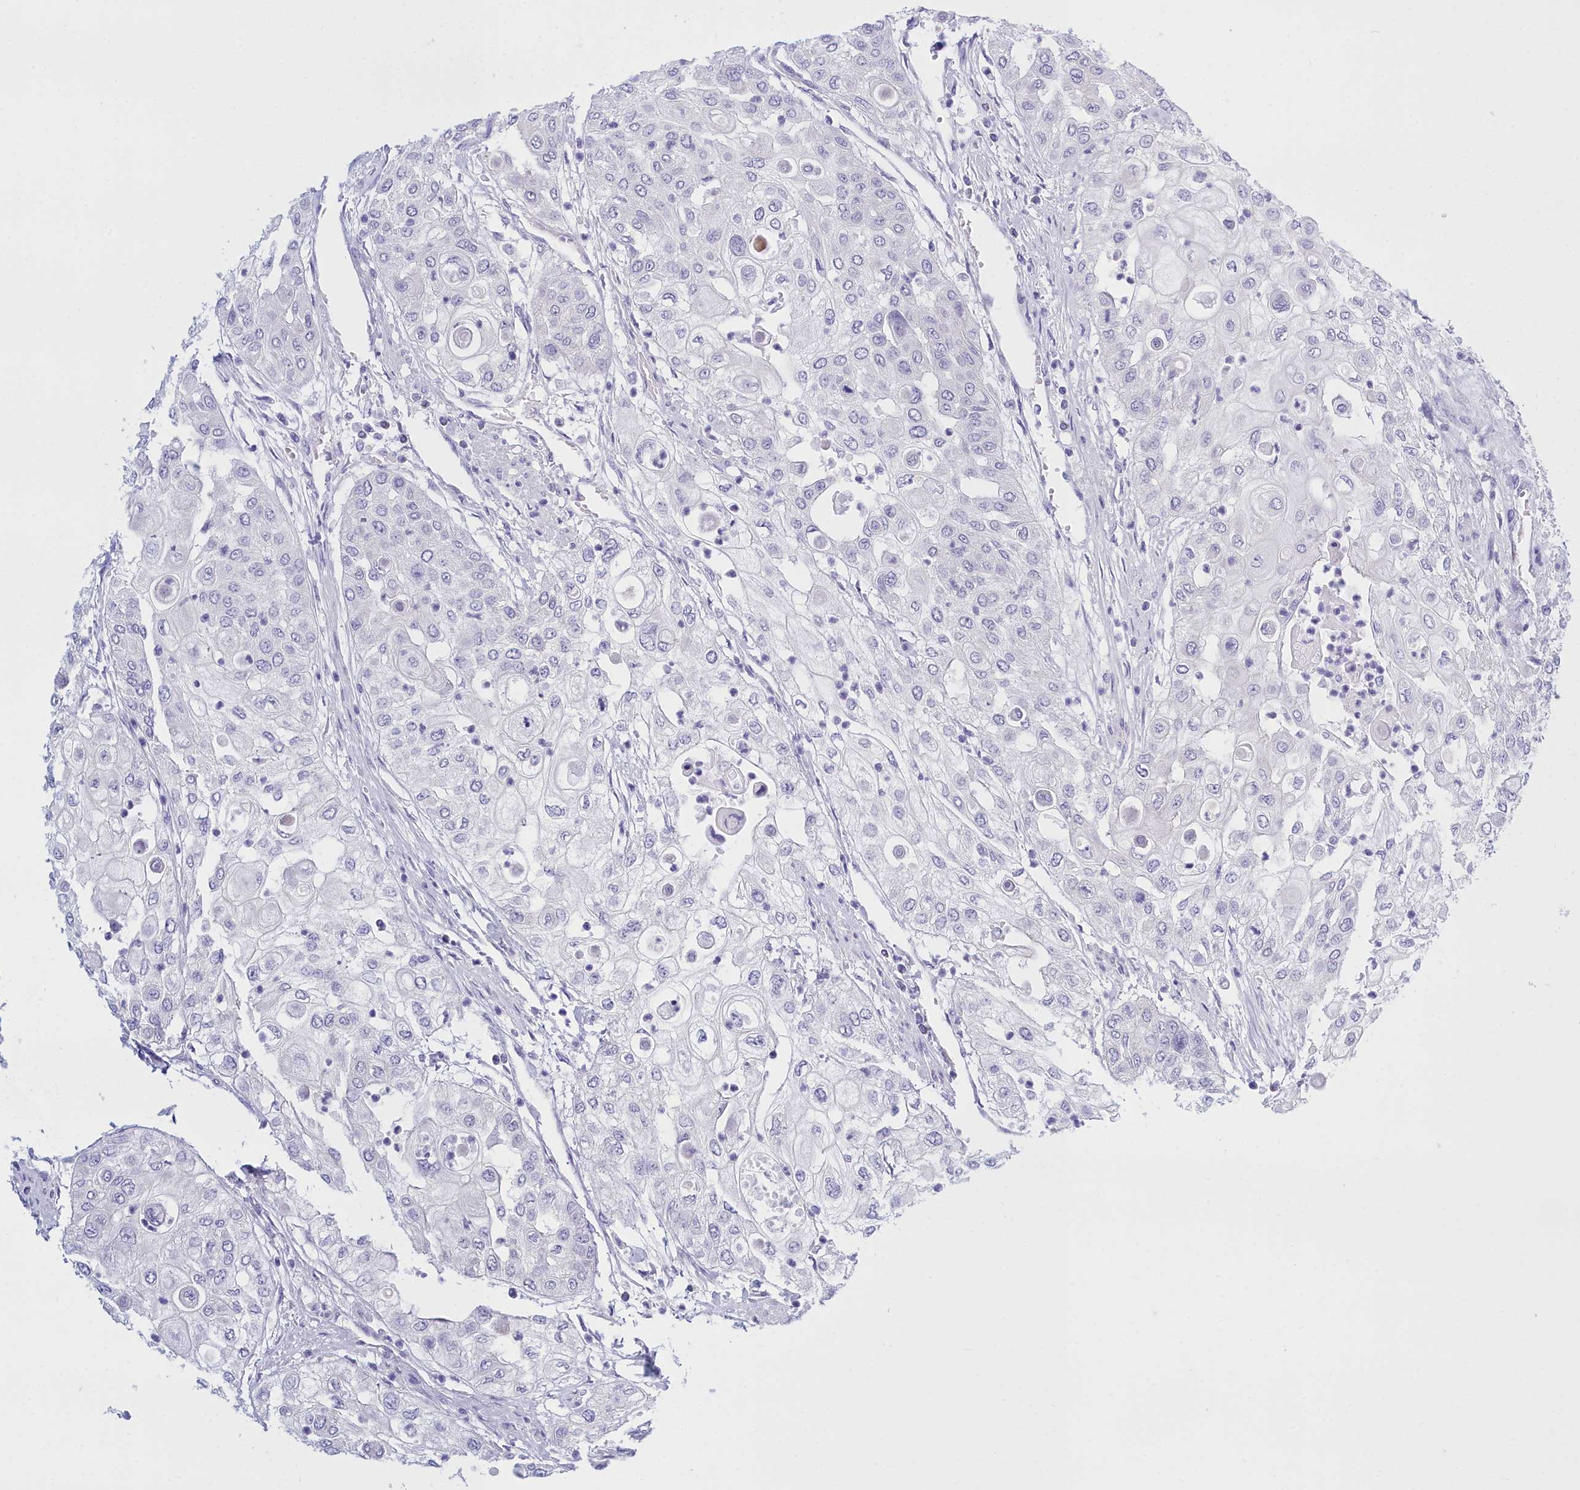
{"staining": {"intensity": "negative", "quantity": "none", "location": "none"}, "tissue": "urothelial cancer", "cell_type": "Tumor cells", "image_type": "cancer", "snomed": [{"axis": "morphology", "description": "Urothelial carcinoma, High grade"}, {"axis": "topography", "description": "Urinary bladder"}], "caption": "A histopathology image of human urothelial carcinoma (high-grade) is negative for staining in tumor cells.", "gene": "TMEM97", "patient": {"sex": "female", "age": 79}}